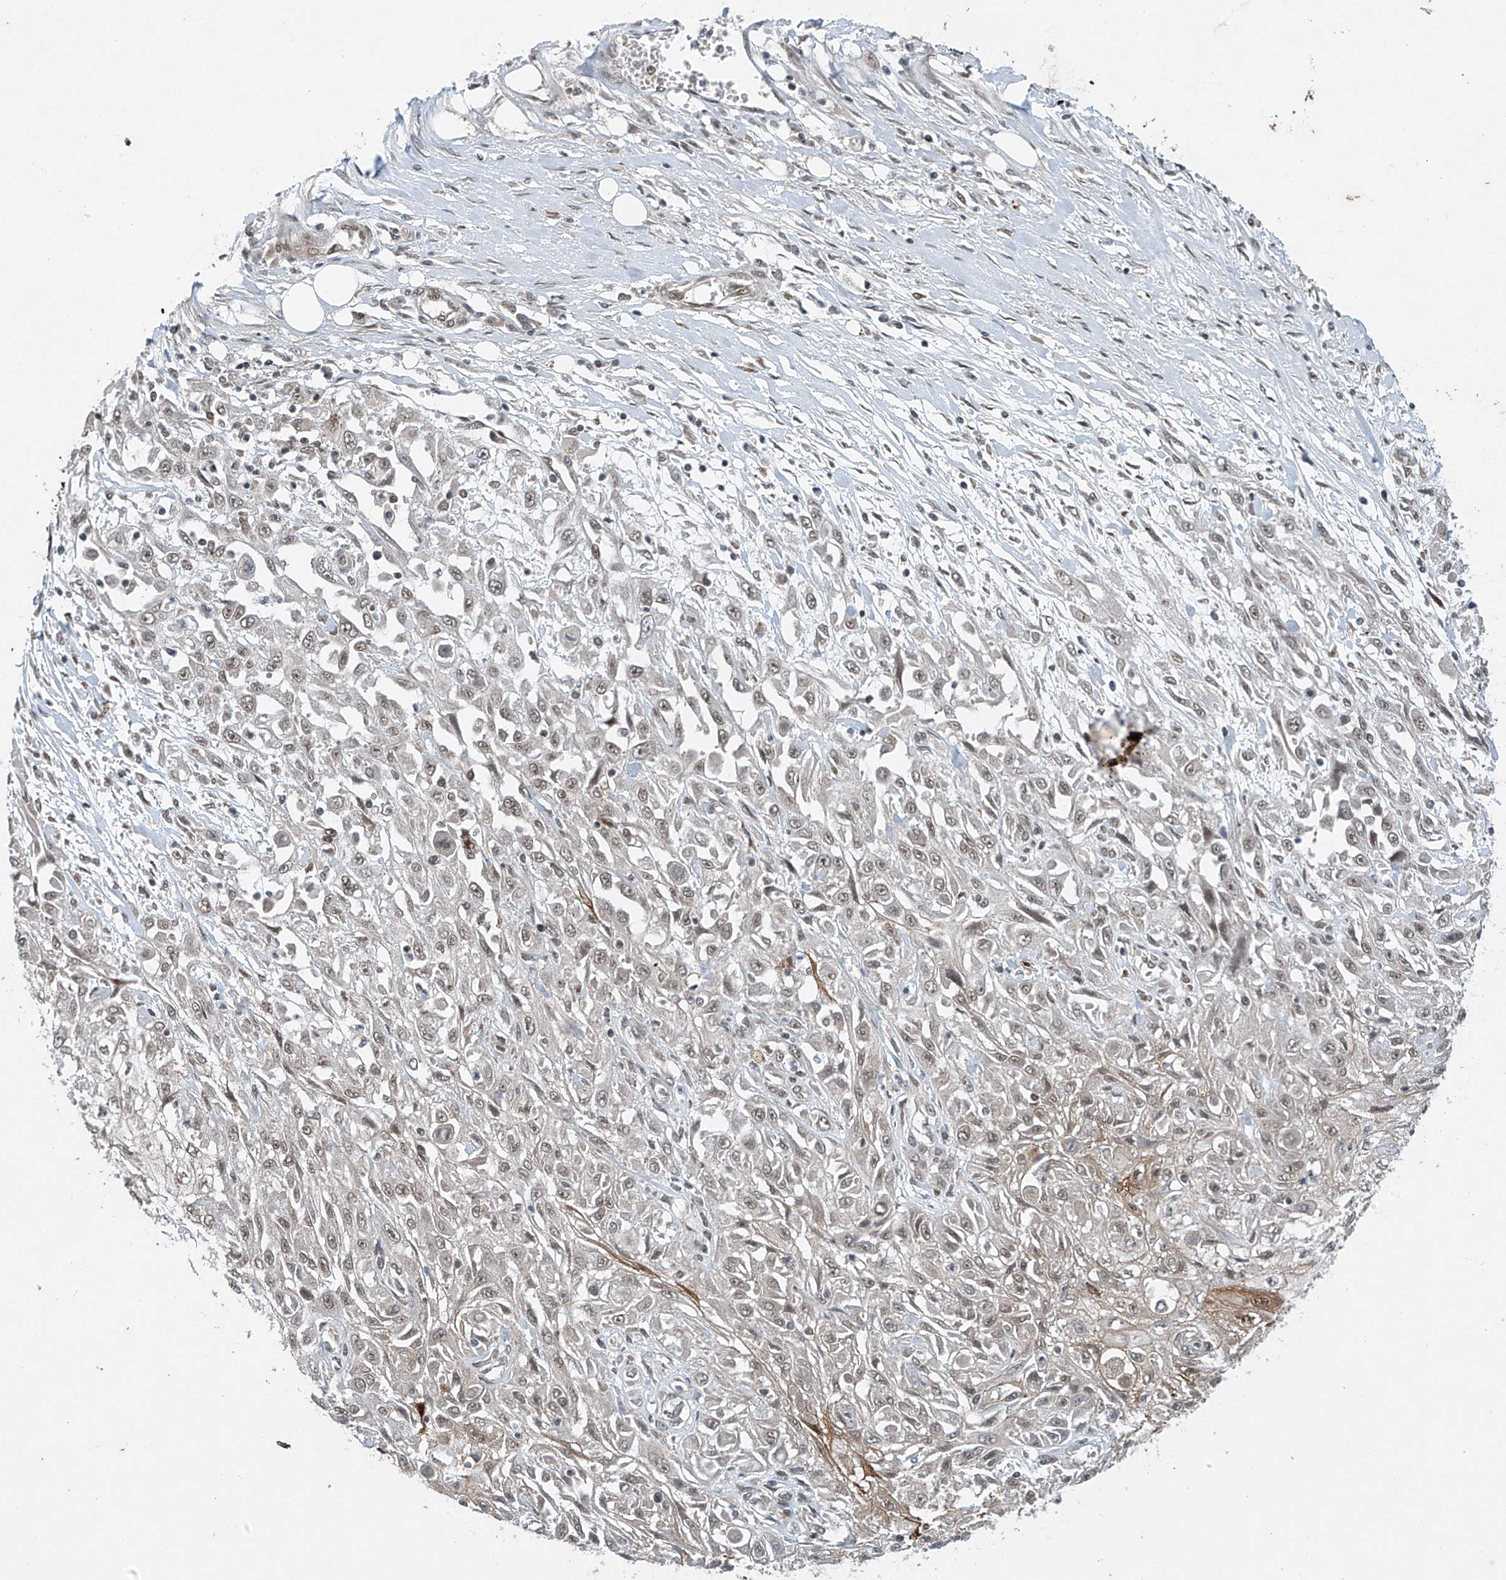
{"staining": {"intensity": "weak", "quantity": "25%-75%", "location": "nuclear"}, "tissue": "skin cancer", "cell_type": "Tumor cells", "image_type": "cancer", "snomed": [{"axis": "morphology", "description": "Squamous cell carcinoma, NOS"}, {"axis": "morphology", "description": "Squamous cell carcinoma, metastatic, NOS"}, {"axis": "topography", "description": "Skin"}, {"axis": "topography", "description": "Lymph node"}], "caption": "Metastatic squamous cell carcinoma (skin) tissue demonstrates weak nuclear positivity in approximately 25%-75% of tumor cells", "gene": "TAF8", "patient": {"sex": "male", "age": 75}}